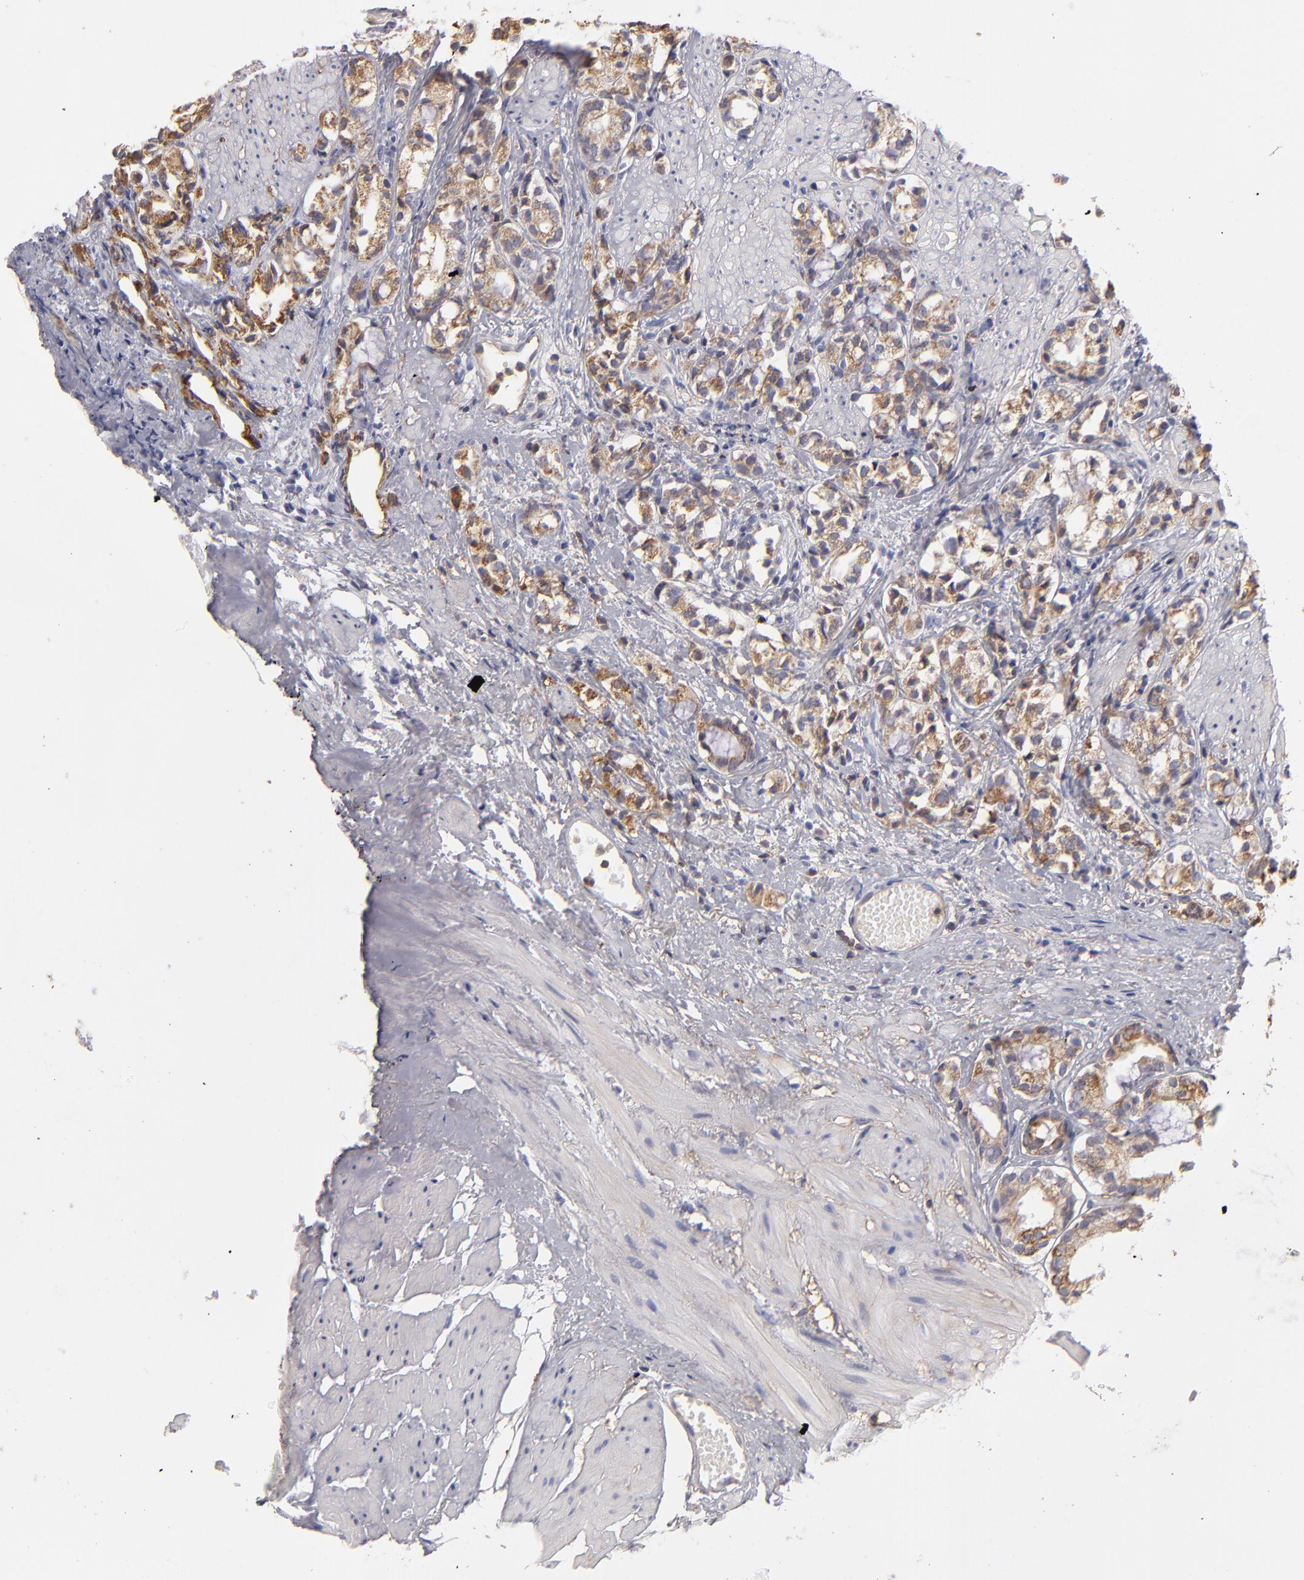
{"staining": {"intensity": "moderate", "quantity": ">75%", "location": "cytoplasmic/membranous"}, "tissue": "prostate cancer", "cell_type": "Tumor cells", "image_type": "cancer", "snomed": [{"axis": "morphology", "description": "Adenocarcinoma, High grade"}, {"axis": "topography", "description": "Prostate"}], "caption": "High-power microscopy captured an immunohistochemistry photomicrograph of adenocarcinoma (high-grade) (prostate), revealing moderate cytoplasmic/membranous expression in approximately >75% of tumor cells.", "gene": "ABCB1", "patient": {"sex": "male", "age": 85}}